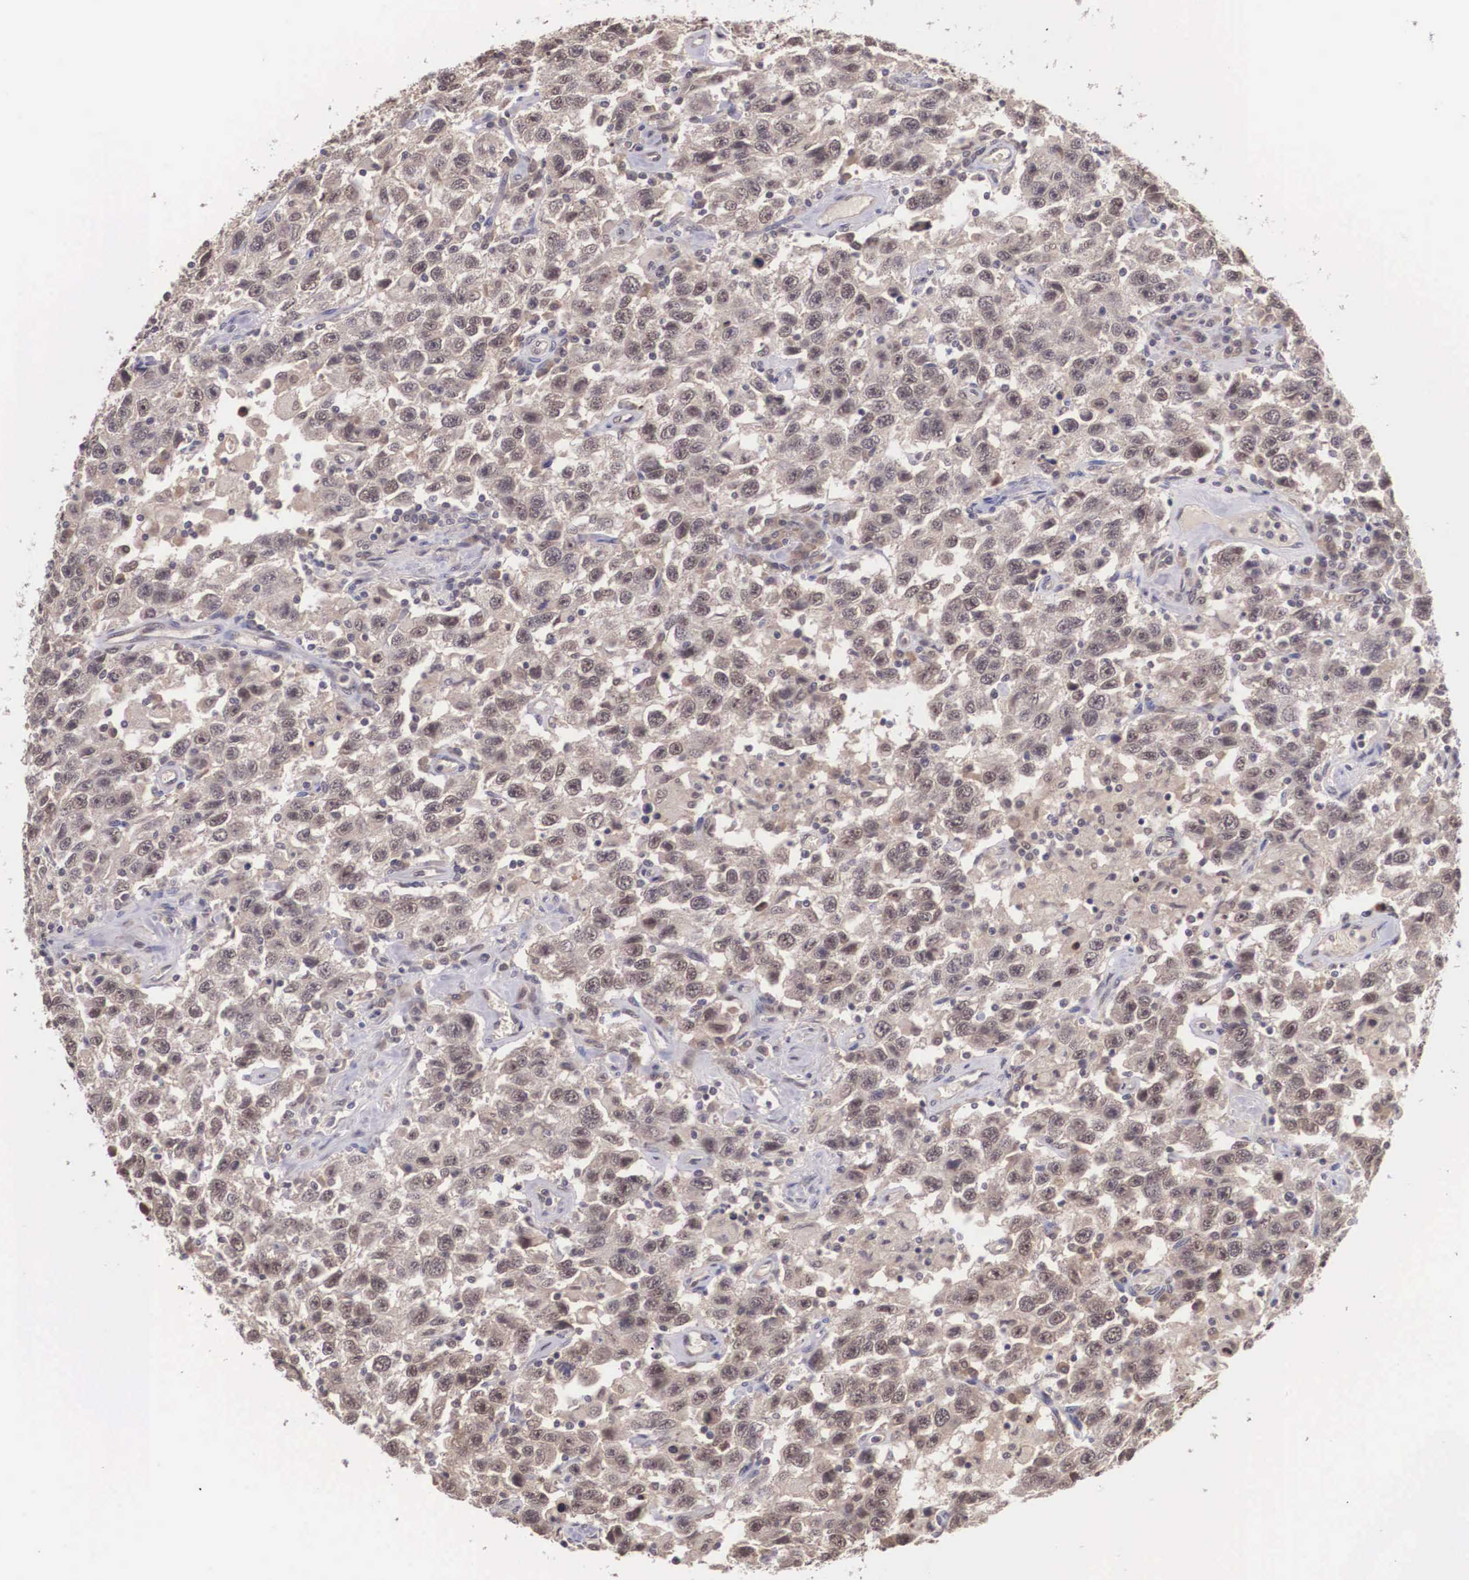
{"staining": {"intensity": "weak", "quantity": ">75%", "location": "cytoplasmic/membranous"}, "tissue": "testis cancer", "cell_type": "Tumor cells", "image_type": "cancer", "snomed": [{"axis": "morphology", "description": "Seminoma, NOS"}, {"axis": "topography", "description": "Testis"}], "caption": "Immunohistochemical staining of human seminoma (testis) reveals low levels of weak cytoplasmic/membranous staining in about >75% of tumor cells.", "gene": "VASH1", "patient": {"sex": "male", "age": 41}}